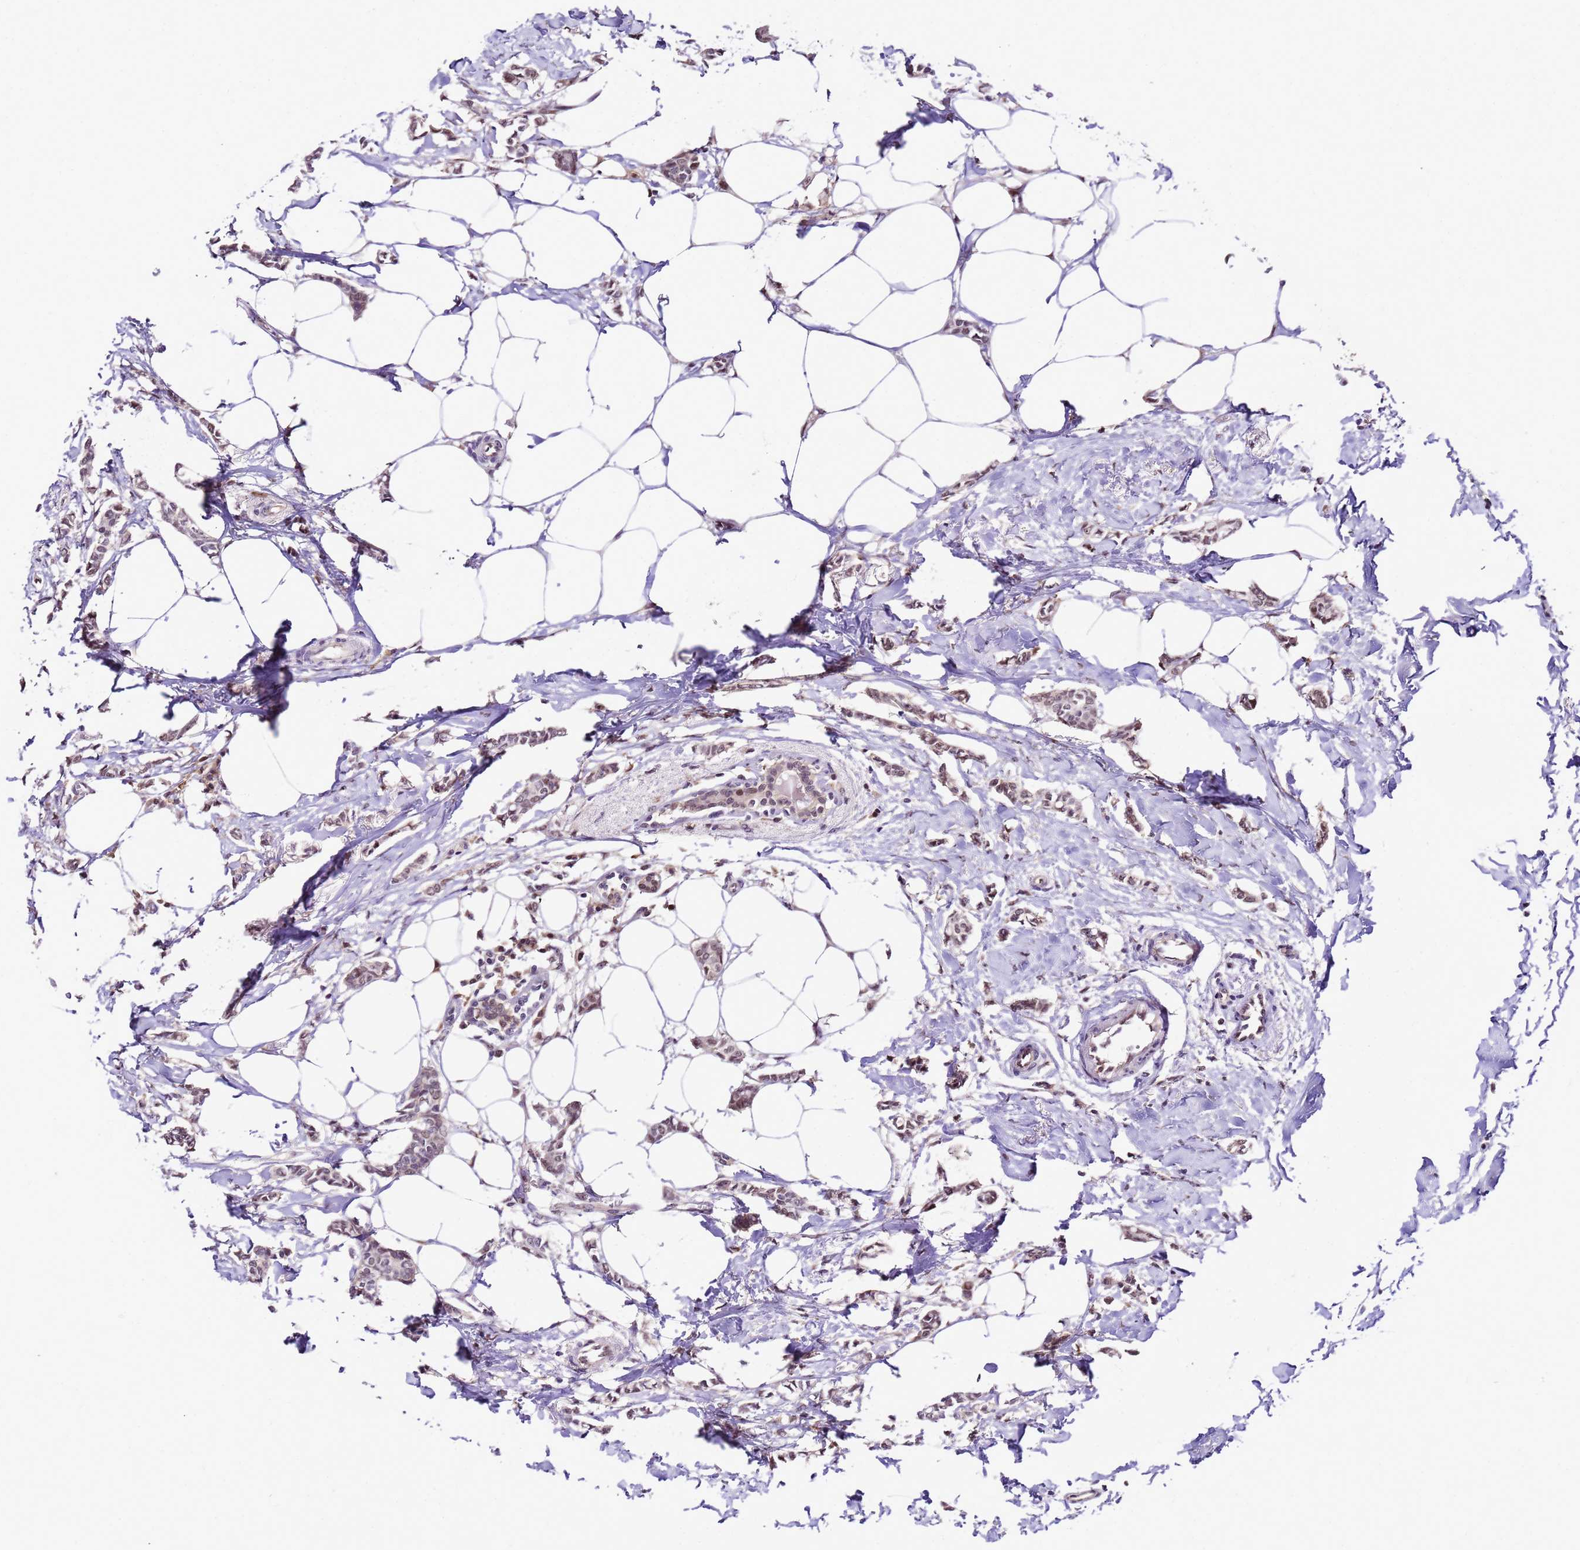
{"staining": {"intensity": "weak", "quantity": ">75%", "location": "nuclear"}, "tissue": "breast cancer", "cell_type": "Tumor cells", "image_type": "cancer", "snomed": [{"axis": "morphology", "description": "Duct carcinoma"}, {"axis": "topography", "description": "Breast"}], "caption": "This histopathology image shows immunohistochemistry (IHC) staining of human breast intraductal carcinoma, with low weak nuclear expression in about >75% of tumor cells.", "gene": "SLX4IP", "patient": {"sex": "female", "age": 41}}